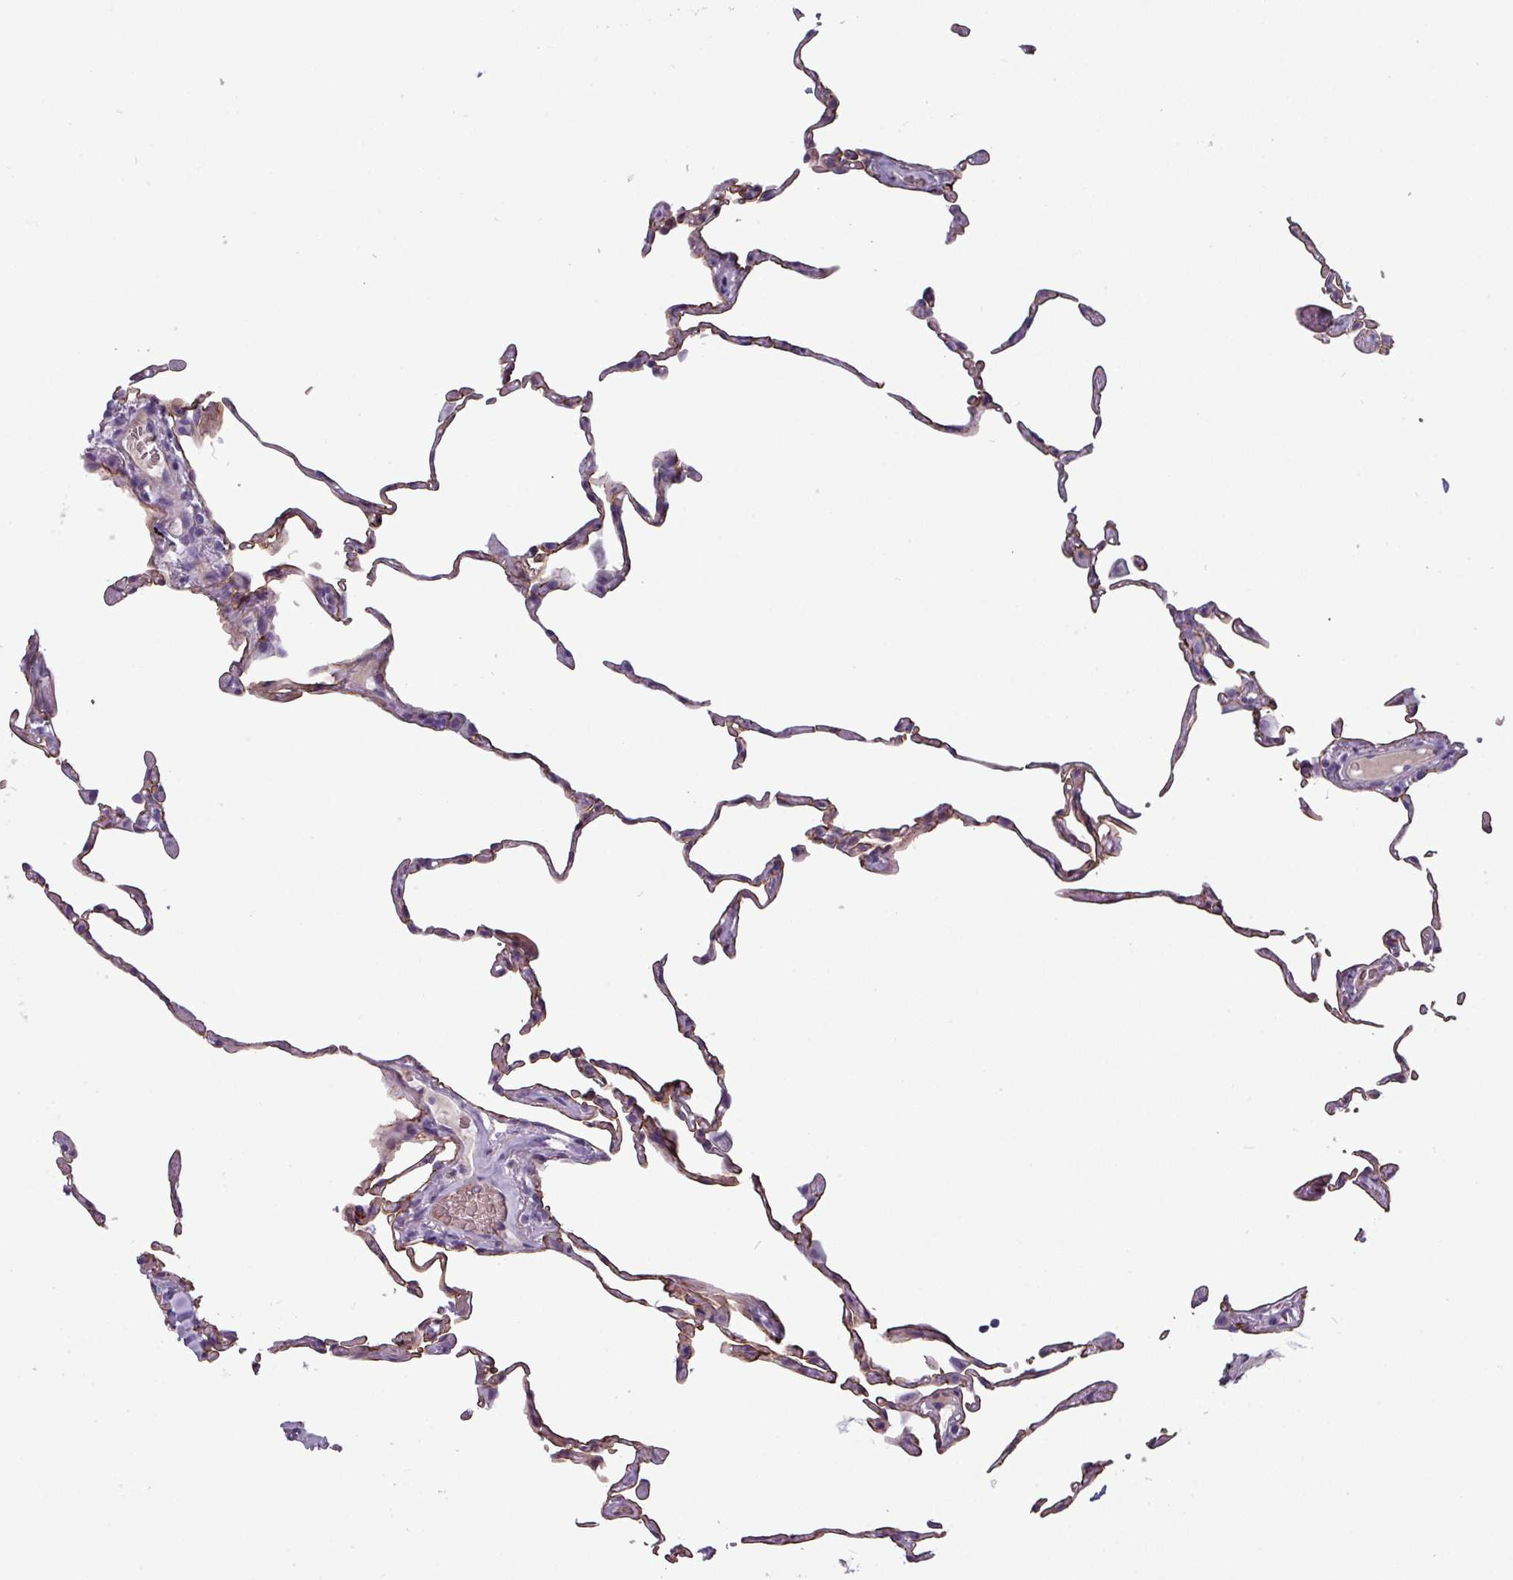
{"staining": {"intensity": "weak", "quantity": "25%-75%", "location": "cytoplasmic/membranous"}, "tissue": "lung", "cell_type": "Alveolar cells", "image_type": "normal", "snomed": [{"axis": "morphology", "description": "Normal tissue, NOS"}, {"axis": "topography", "description": "Lung"}], "caption": "Immunohistochemistry micrograph of normal lung: lung stained using IHC shows low levels of weak protein expression localized specifically in the cytoplasmic/membranous of alveolar cells, appearing as a cytoplasmic/membranous brown color.", "gene": "AREL1", "patient": {"sex": "female", "age": 57}}